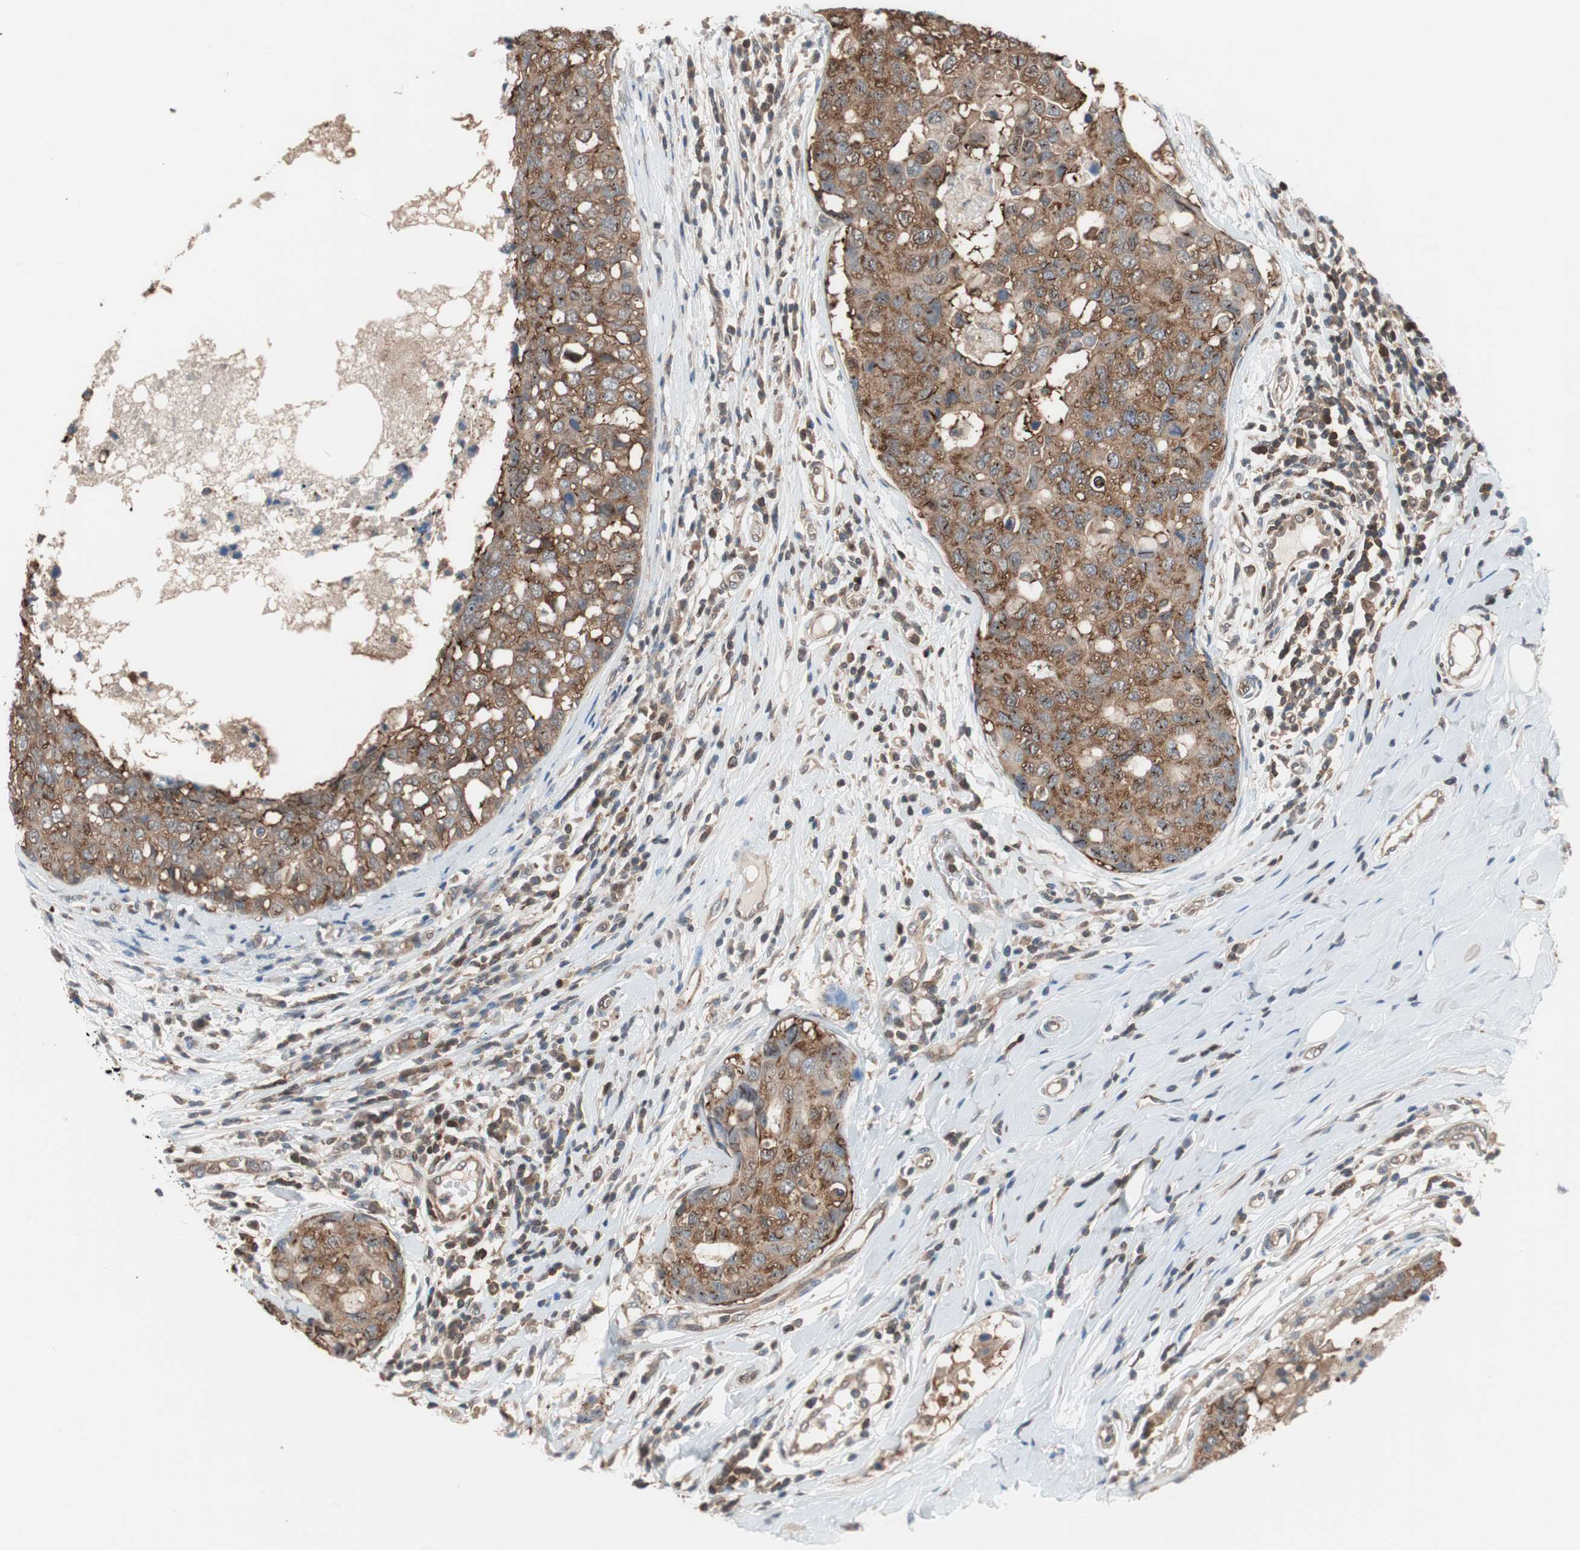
{"staining": {"intensity": "moderate", "quantity": ">75%", "location": "cytoplasmic/membranous"}, "tissue": "breast cancer", "cell_type": "Tumor cells", "image_type": "cancer", "snomed": [{"axis": "morphology", "description": "Duct carcinoma"}, {"axis": "topography", "description": "Breast"}], "caption": "High-power microscopy captured an IHC micrograph of breast intraductal carcinoma, revealing moderate cytoplasmic/membranous positivity in about >75% of tumor cells.", "gene": "GALT", "patient": {"sex": "female", "age": 27}}